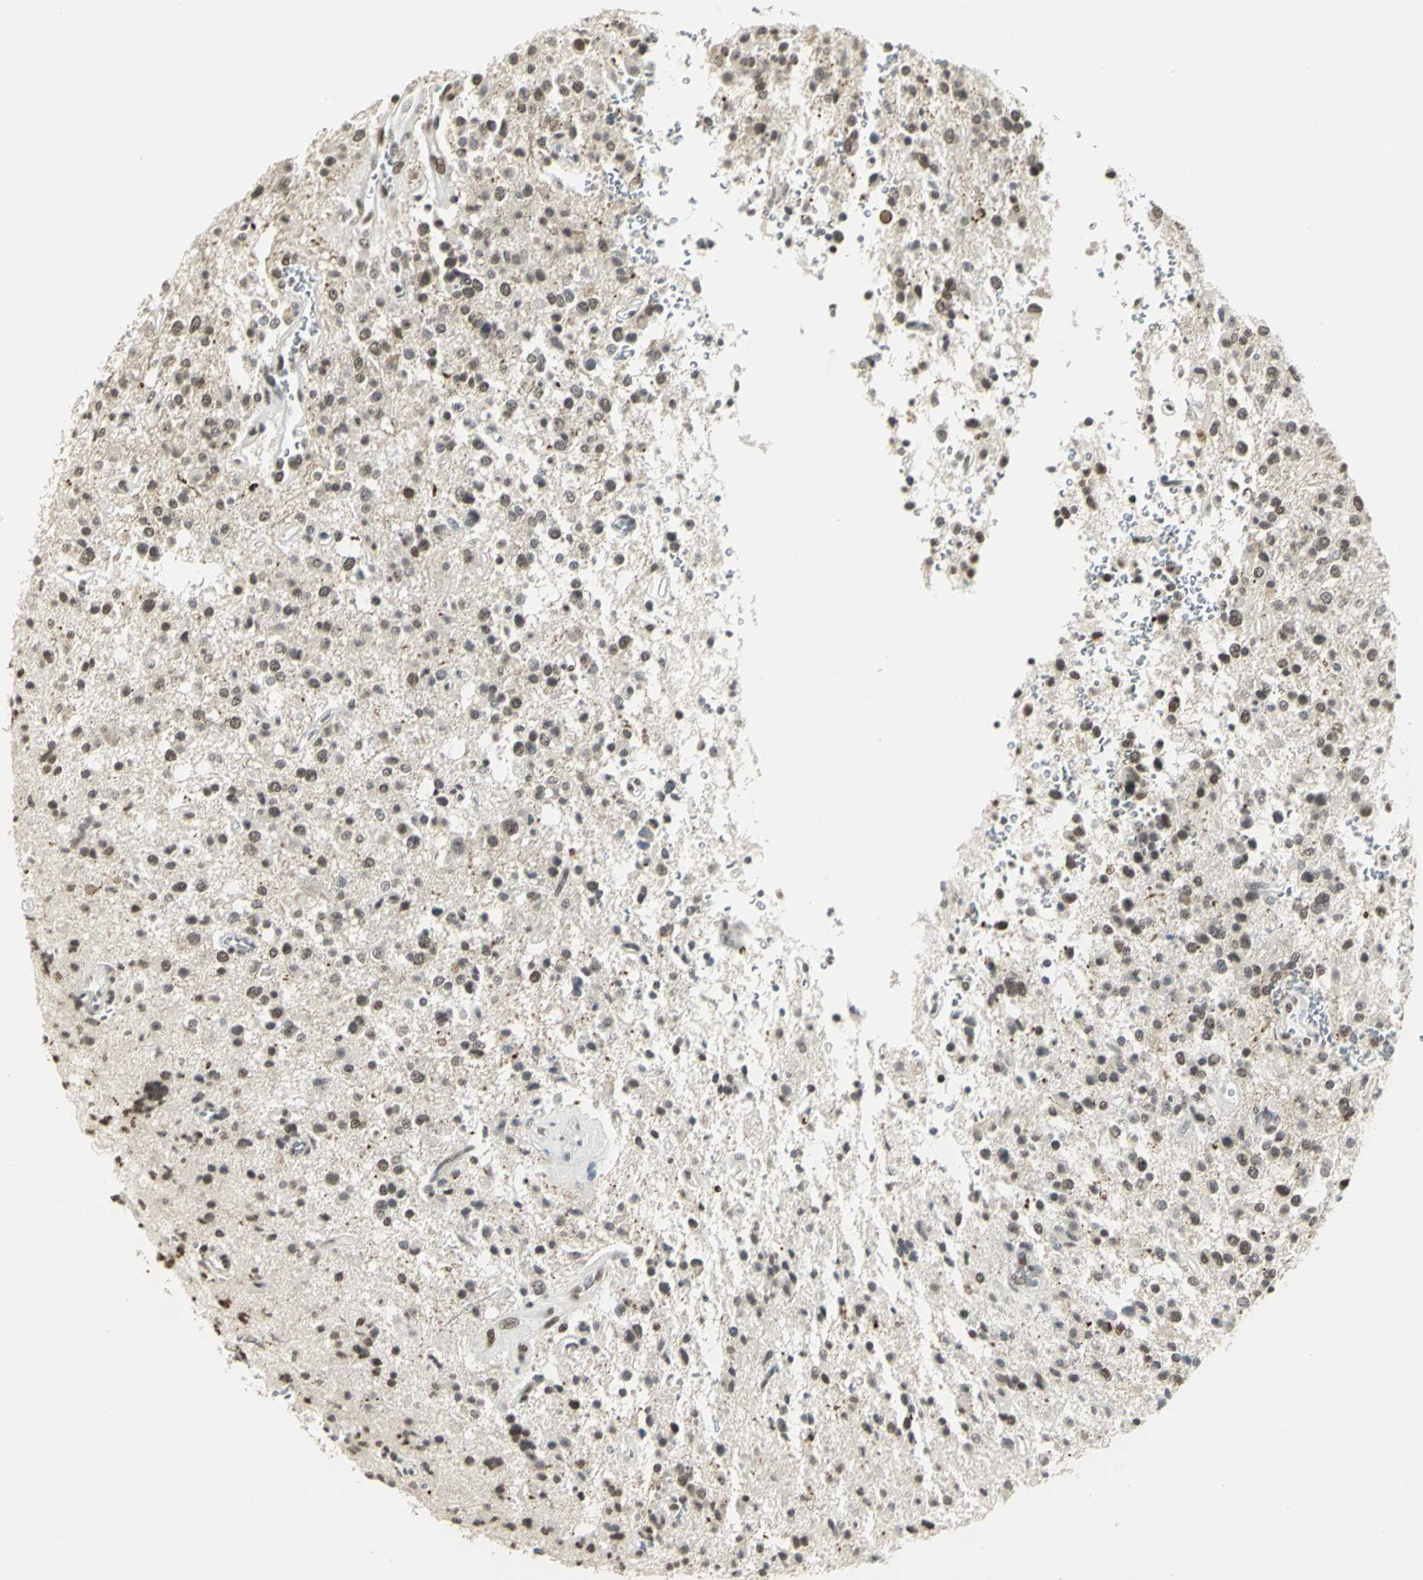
{"staining": {"intensity": "strong", "quantity": ">75%", "location": "nuclear"}, "tissue": "glioma", "cell_type": "Tumor cells", "image_type": "cancer", "snomed": [{"axis": "morphology", "description": "Glioma, malignant, High grade"}, {"axis": "topography", "description": "Brain"}], "caption": "DAB immunohistochemical staining of glioma demonstrates strong nuclear protein expression in approximately >75% of tumor cells. (Brightfield microscopy of DAB IHC at high magnification).", "gene": "CBX3", "patient": {"sex": "male", "age": 47}}